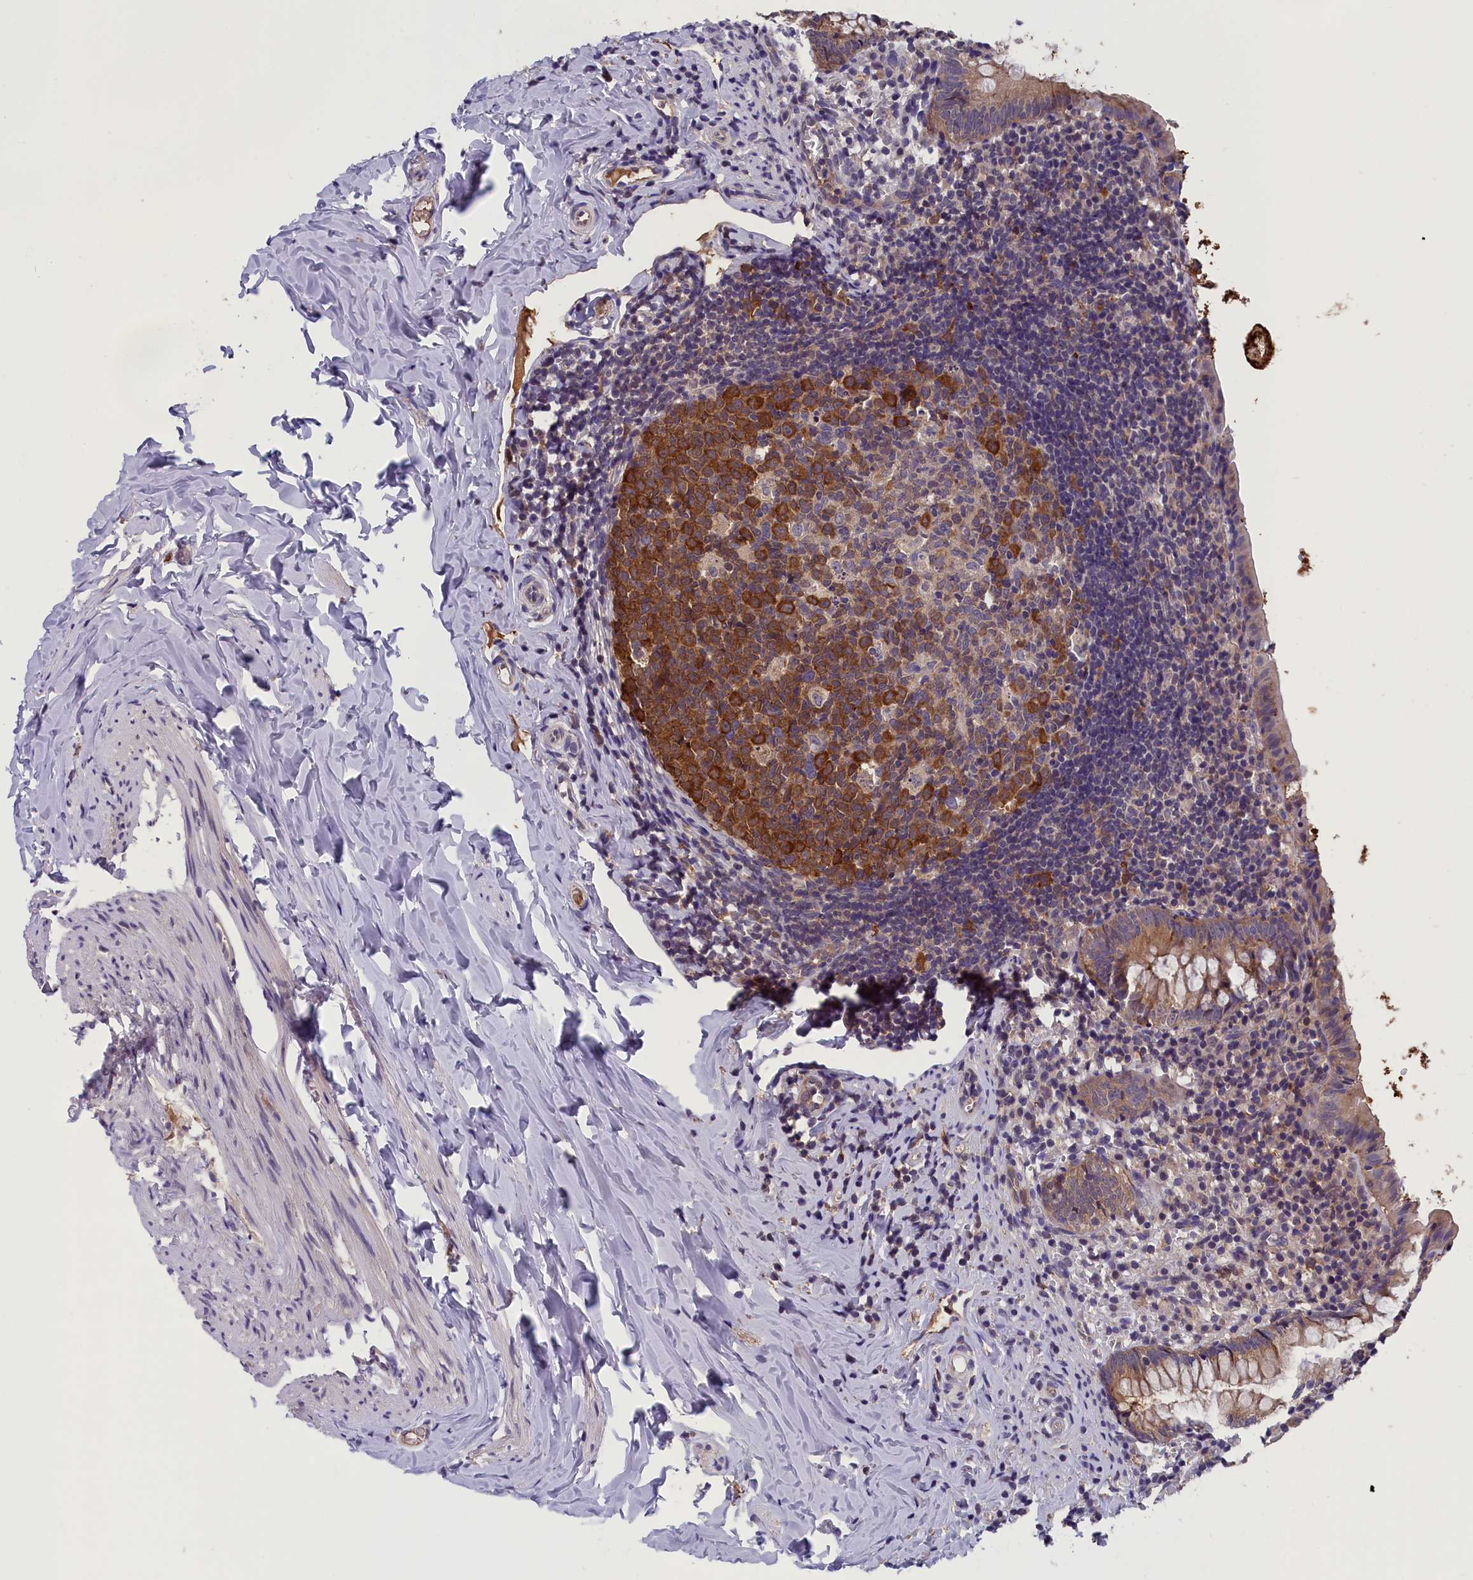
{"staining": {"intensity": "moderate", "quantity": ">75%", "location": "cytoplasmic/membranous"}, "tissue": "appendix", "cell_type": "Glandular cells", "image_type": "normal", "snomed": [{"axis": "morphology", "description": "Normal tissue, NOS"}, {"axis": "topography", "description": "Appendix"}], "caption": "Immunohistochemical staining of benign appendix reveals >75% levels of moderate cytoplasmic/membranous protein expression in about >75% of glandular cells. (DAB = brown stain, brightfield microscopy at high magnification).", "gene": "ABCC8", "patient": {"sex": "female", "age": 10}}